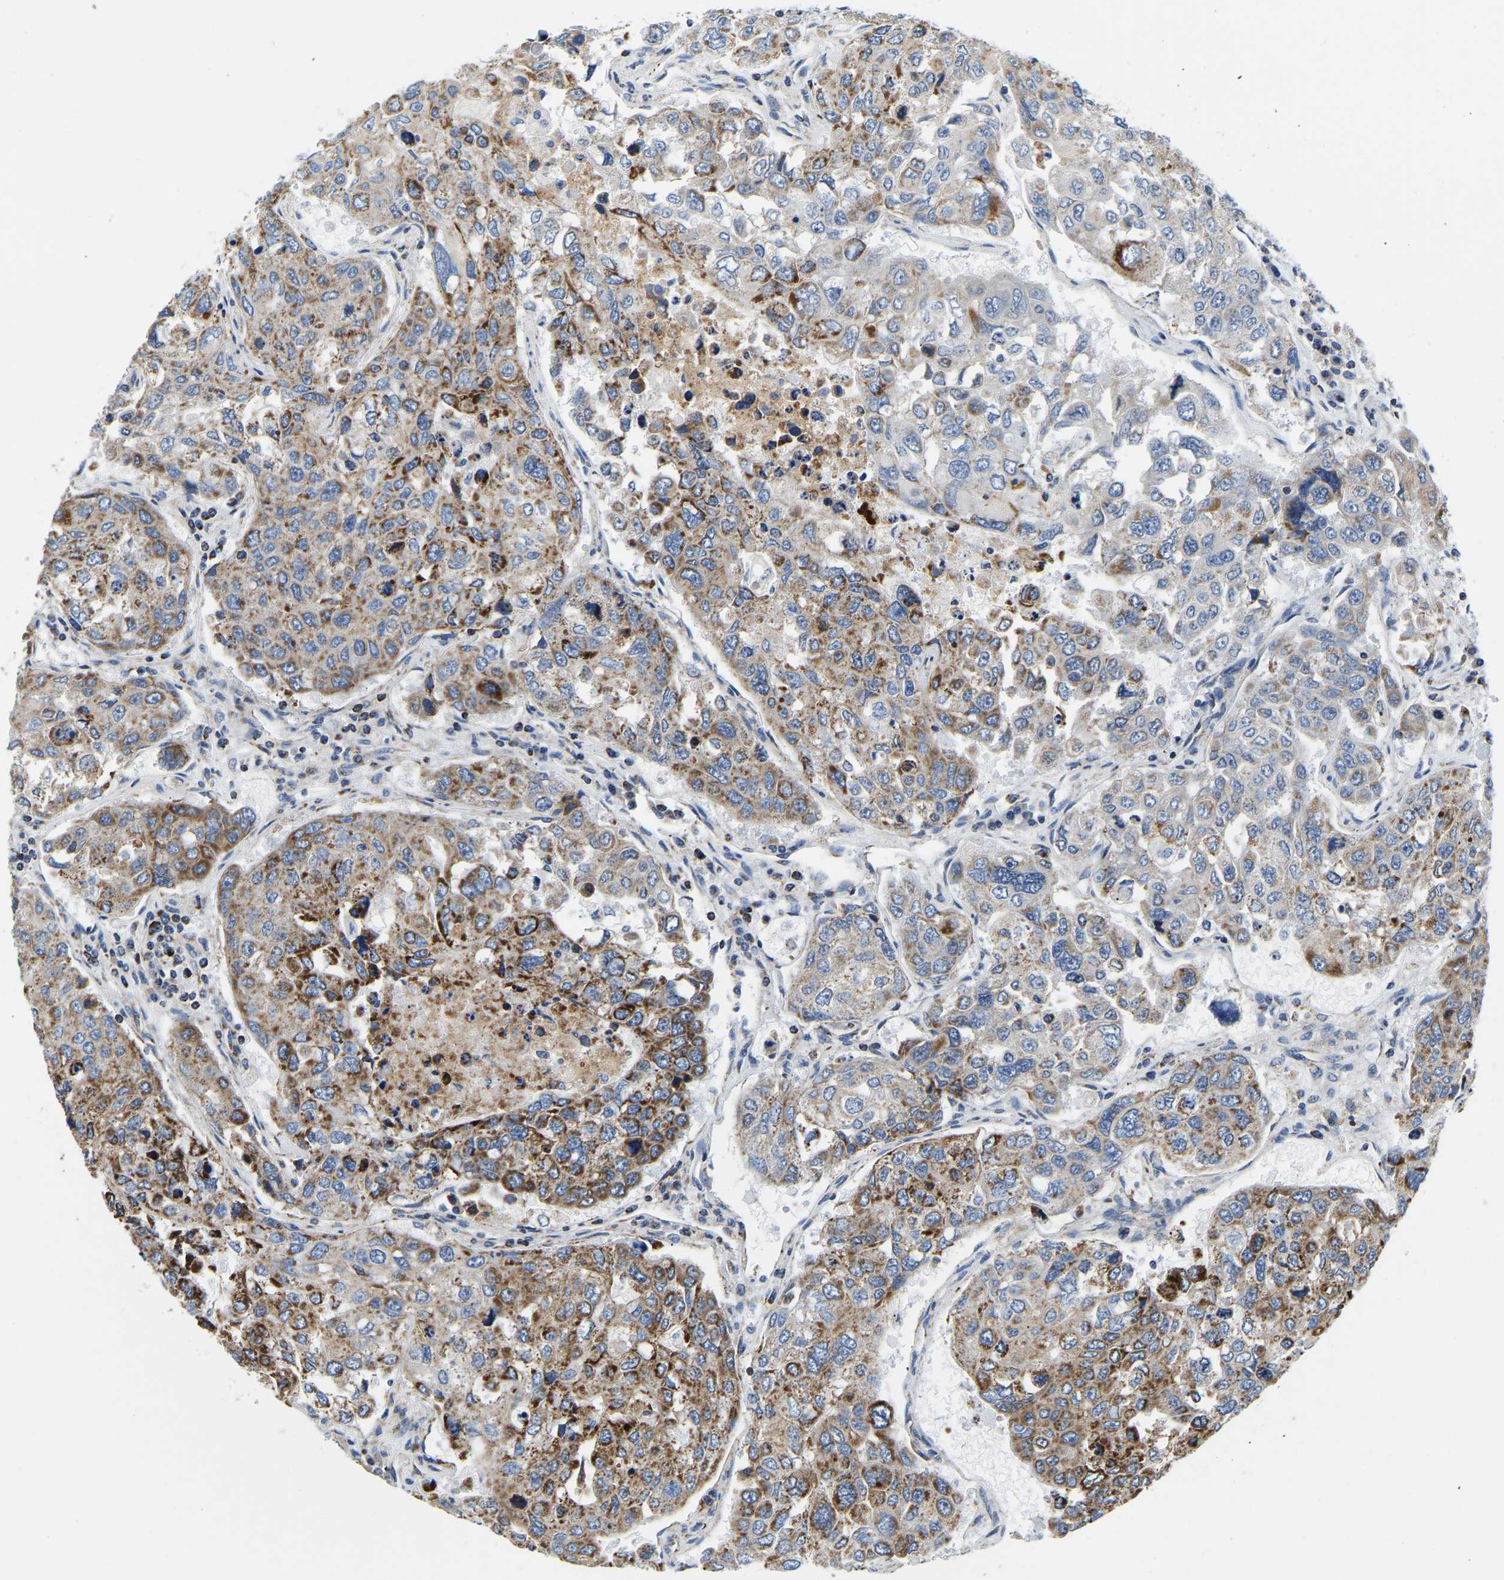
{"staining": {"intensity": "moderate", "quantity": ">75%", "location": "cytoplasmic/membranous"}, "tissue": "urothelial cancer", "cell_type": "Tumor cells", "image_type": "cancer", "snomed": [{"axis": "morphology", "description": "Urothelial carcinoma, High grade"}, {"axis": "topography", "description": "Lymph node"}, {"axis": "topography", "description": "Urinary bladder"}], "caption": "This is an image of immunohistochemistry (IHC) staining of urothelial carcinoma (high-grade), which shows moderate expression in the cytoplasmic/membranous of tumor cells.", "gene": "SFXN1", "patient": {"sex": "male", "age": 51}}